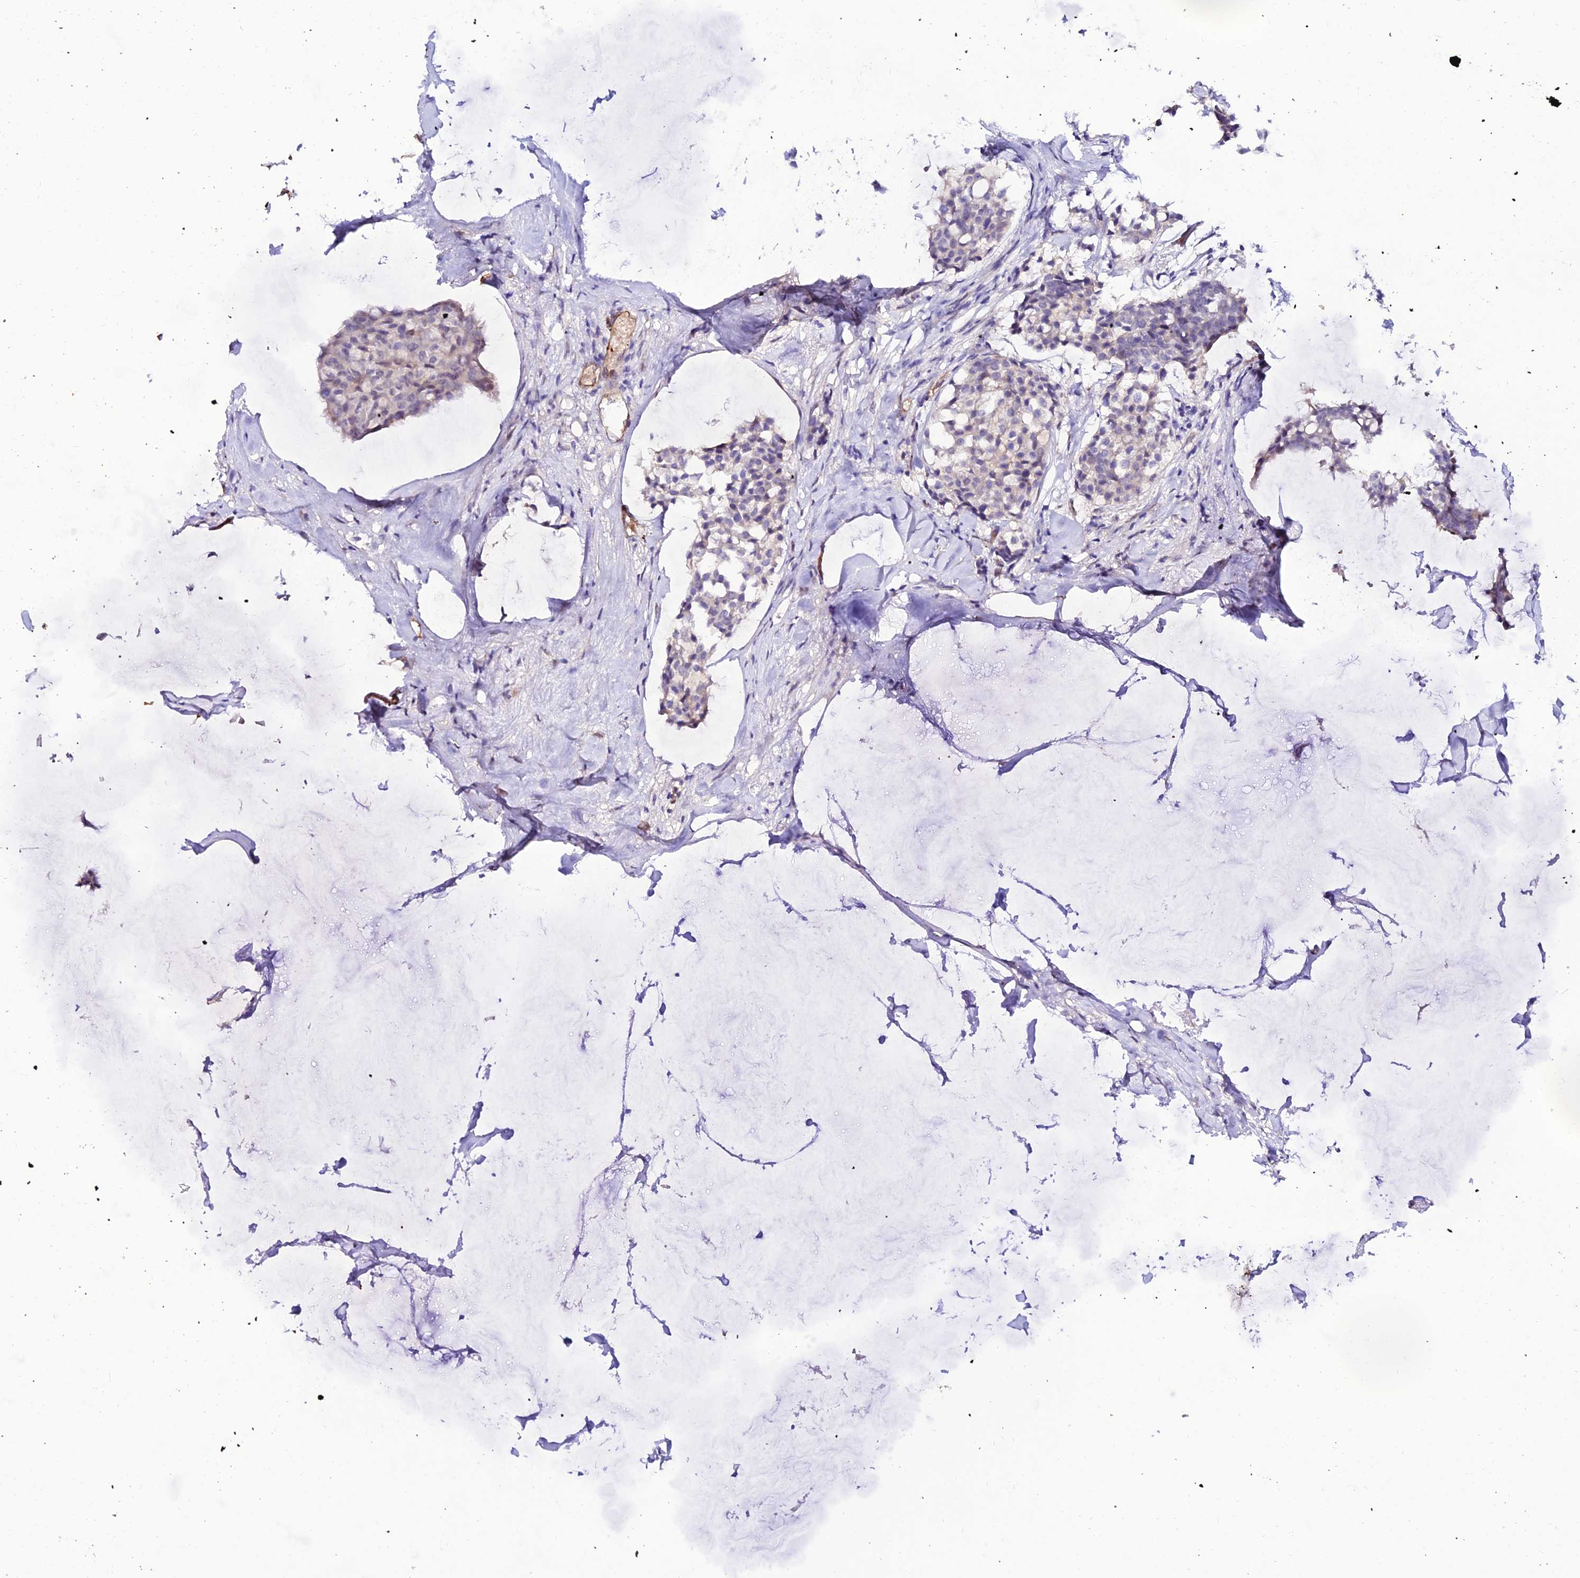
{"staining": {"intensity": "negative", "quantity": "none", "location": "none"}, "tissue": "breast cancer", "cell_type": "Tumor cells", "image_type": "cancer", "snomed": [{"axis": "morphology", "description": "Duct carcinoma"}, {"axis": "topography", "description": "Breast"}], "caption": "This is a image of immunohistochemistry staining of invasive ductal carcinoma (breast), which shows no positivity in tumor cells.", "gene": "ALDH3B2", "patient": {"sex": "female", "age": 93}}